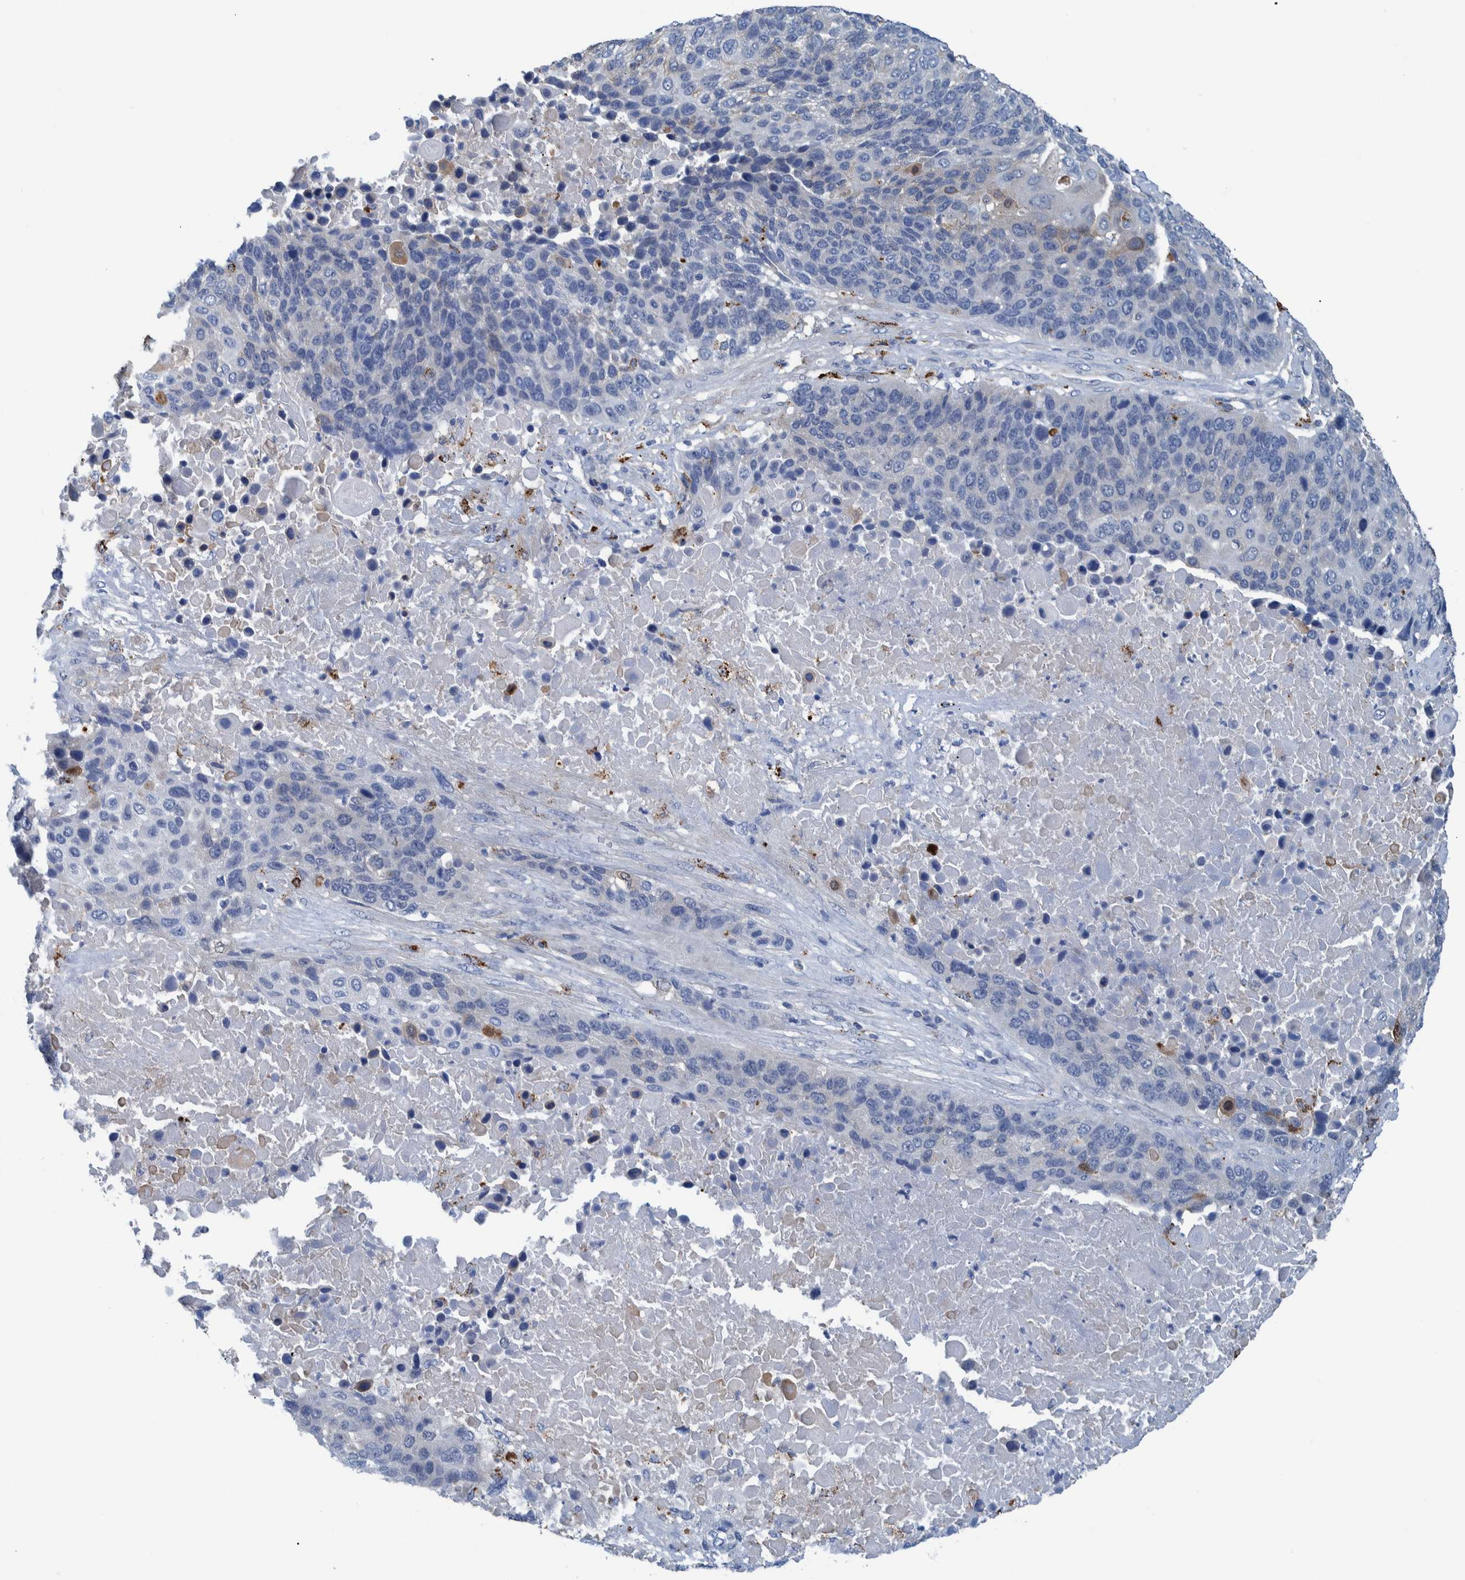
{"staining": {"intensity": "negative", "quantity": "none", "location": "none"}, "tissue": "lung cancer", "cell_type": "Tumor cells", "image_type": "cancer", "snomed": [{"axis": "morphology", "description": "Squamous cell carcinoma, NOS"}, {"axis": "topography", "description": "Lung"}], "caption": "DAB (3,3'-diaminobenzidine) immunohistochemical staining of human lung cancer (squamous cell carcinoma) shows no significant expression in tumor cells.", "gene": "IDO1", "patient": {"sex": "male", "age": 66}}